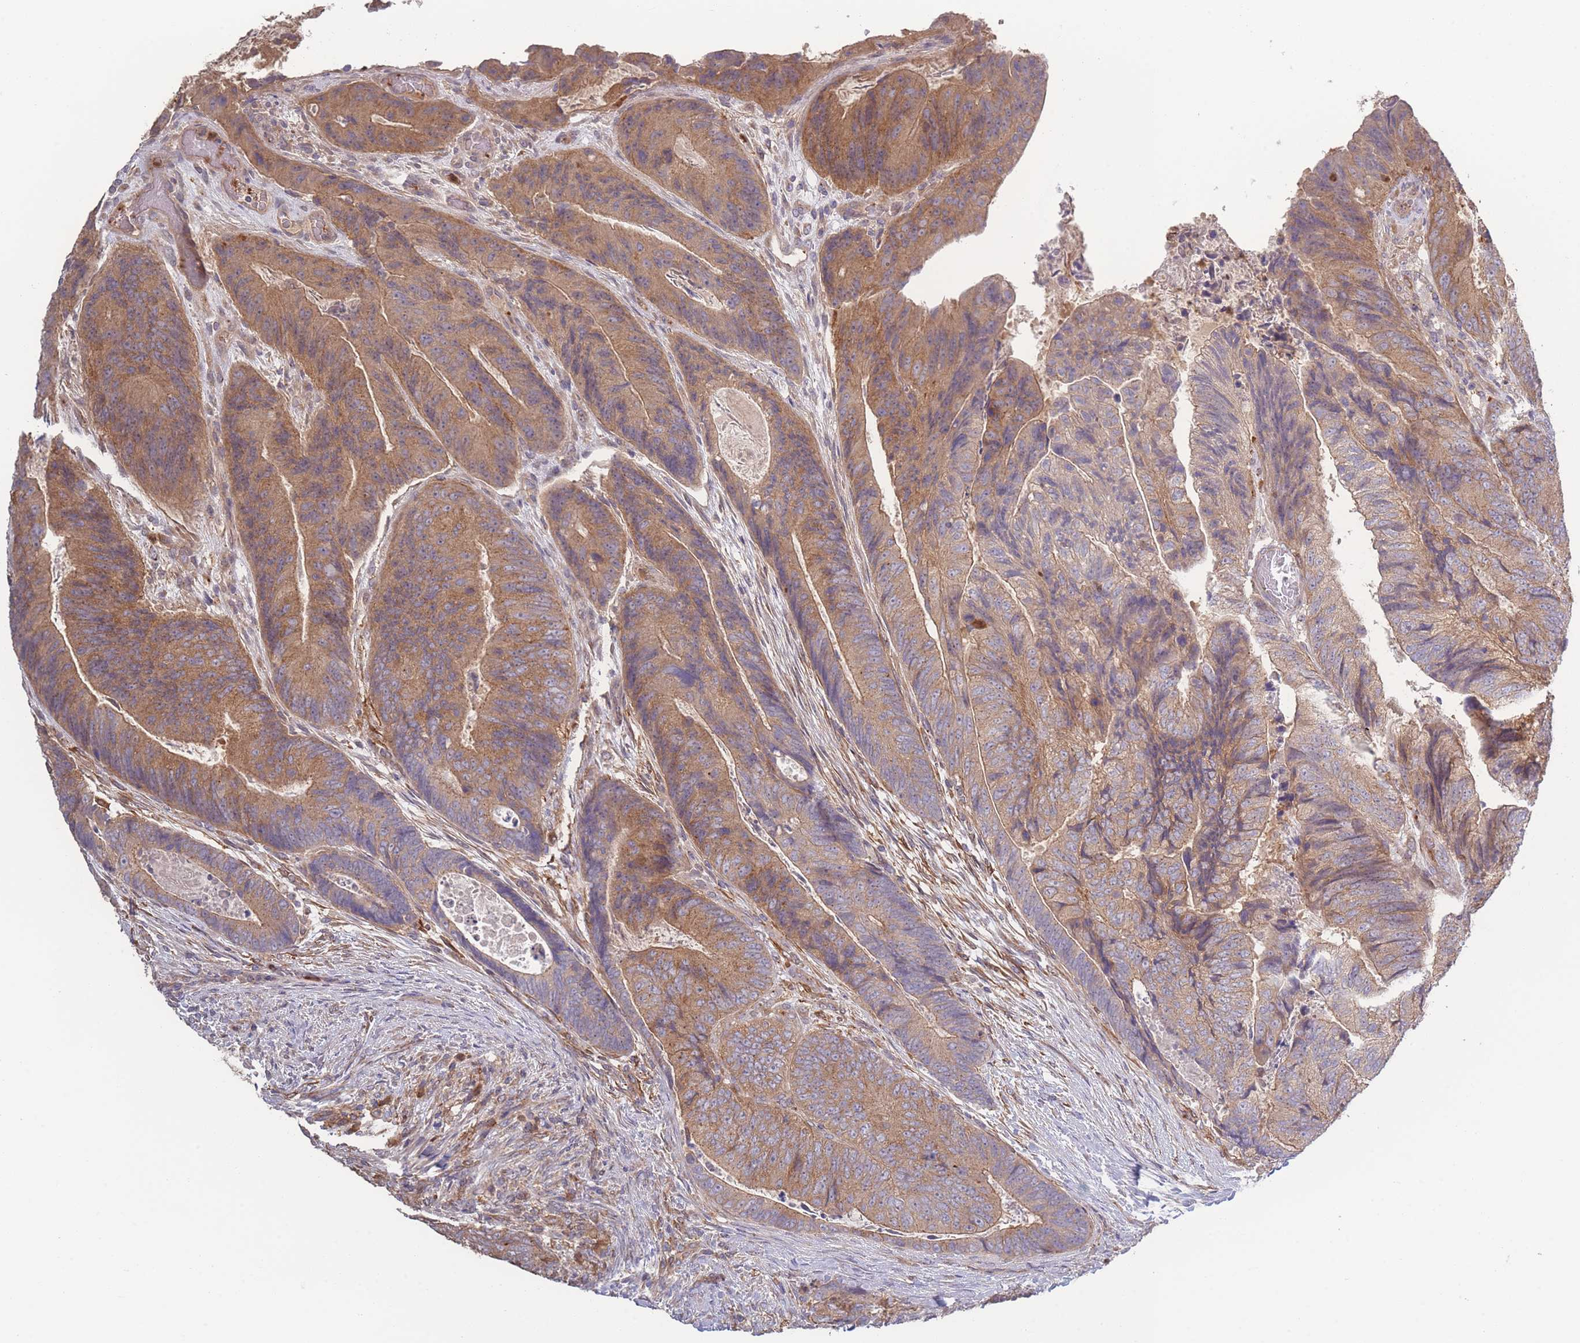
{"staining": {"intensity": "moderate", "quantity": ">75%", "location": "cytoplasmic/membranous"}, "tissue": "colorectal cancer", "cell_type": "Tumor cells", "image_type": "cancer", "snomed": [{"axis": "morphology", "description": "Adenocarcinoma, NOS"}, {"axis": "topography", "description": "Colon"}], "caption": "Colorectal adenocarcinoma stained for a protein reveals moderate cytoplasmic/membranous positivity in tumor cells.", "gene": "STEAP3", "patient": {"sex": "female", "age": 67}}